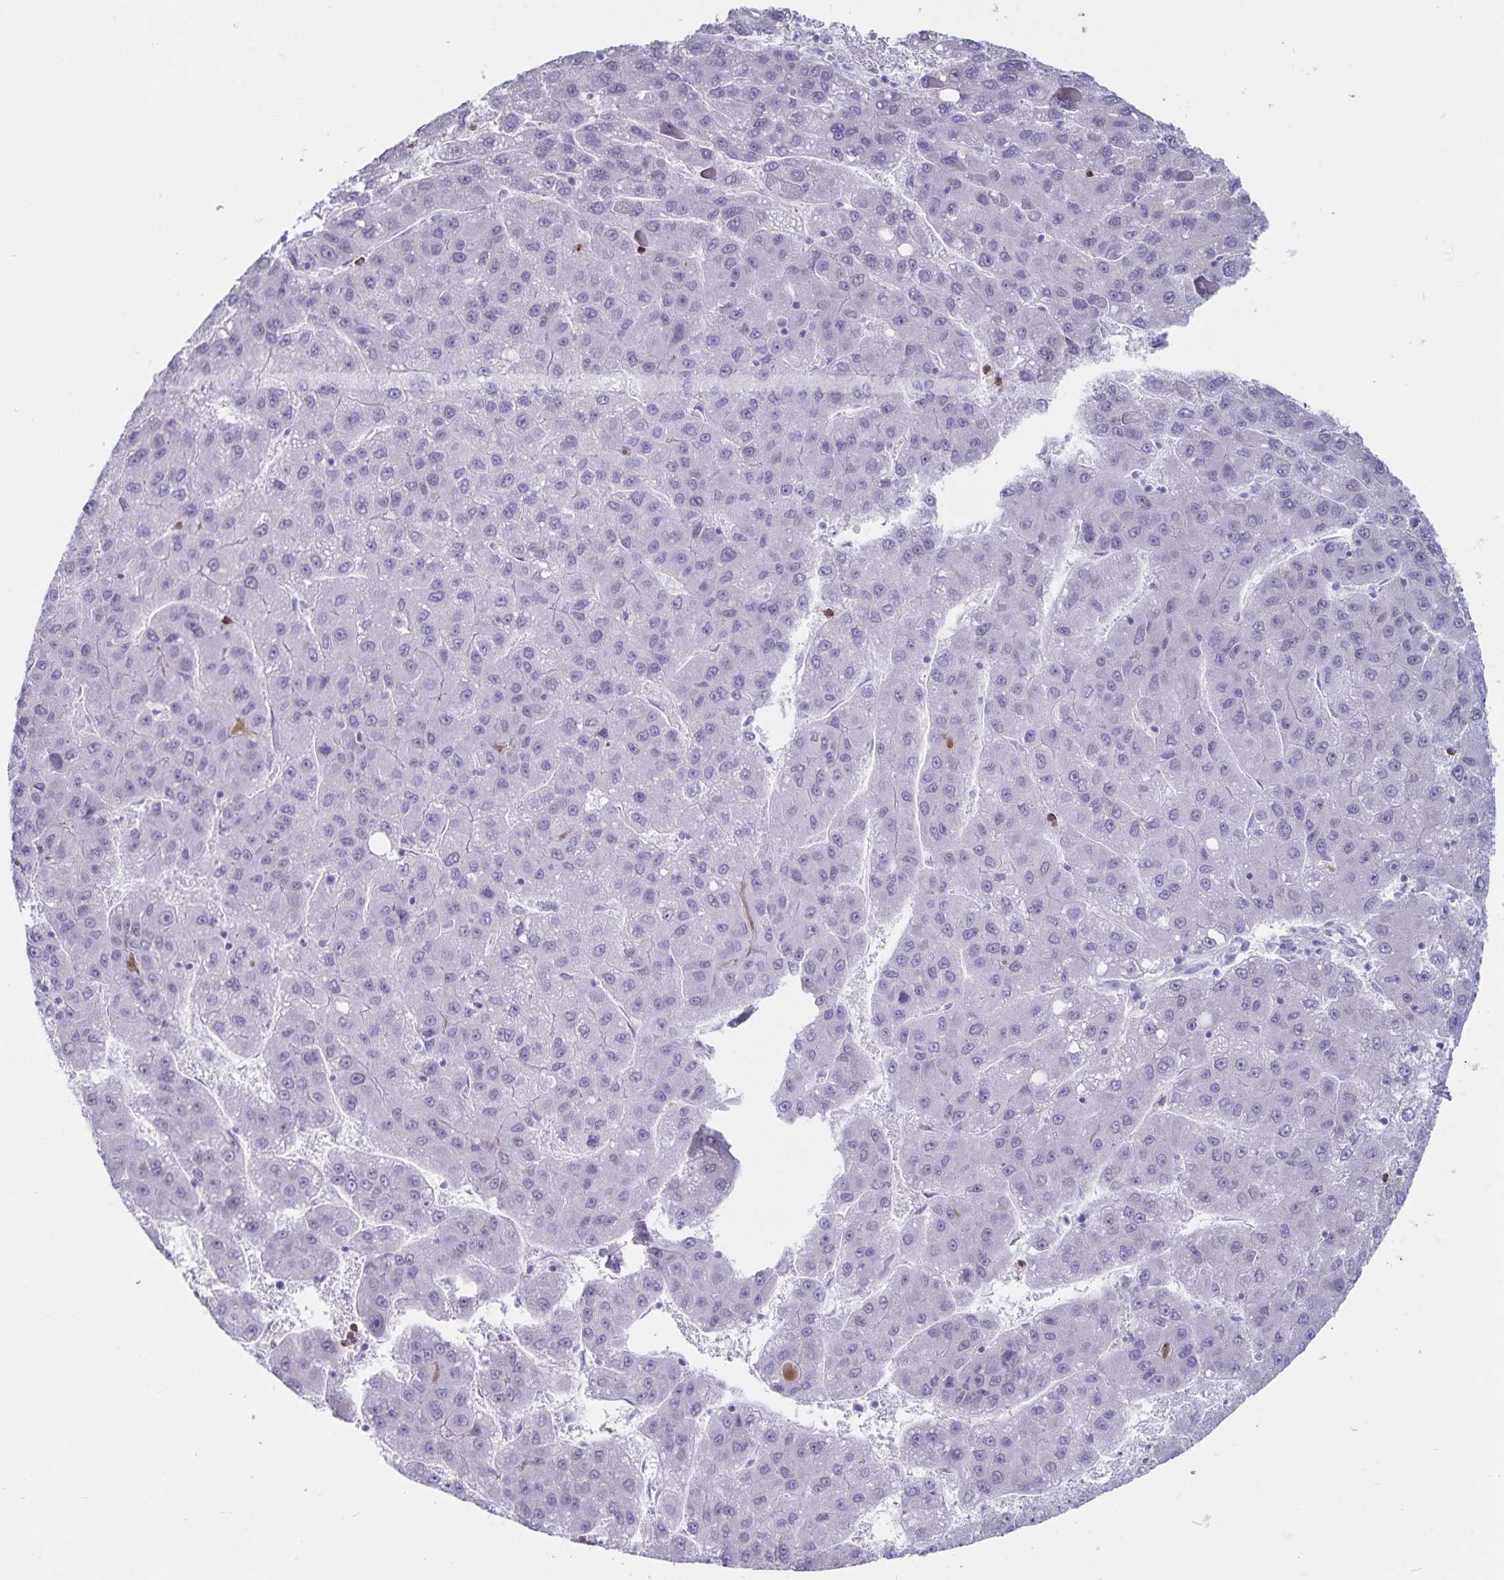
{"staining": {"intensity": "negative", "quantity": "none", "location": "none"}, "tissue": "liver cancer", "cell_type": "Tumor cells", "image_type": "cancer", "snomed": [{"axis": "morphology", "description": "Carcinoma, Hepatocellular, NOS"}, {"axis": "topography", "description": "Liver"}], "caption": "This is an IHC micrograph of human hepatocellular carcinoma (liver). There is no expression in tumor cells.", "gene": "GNLY", "patient": {"sex": "female", "age": 82}}